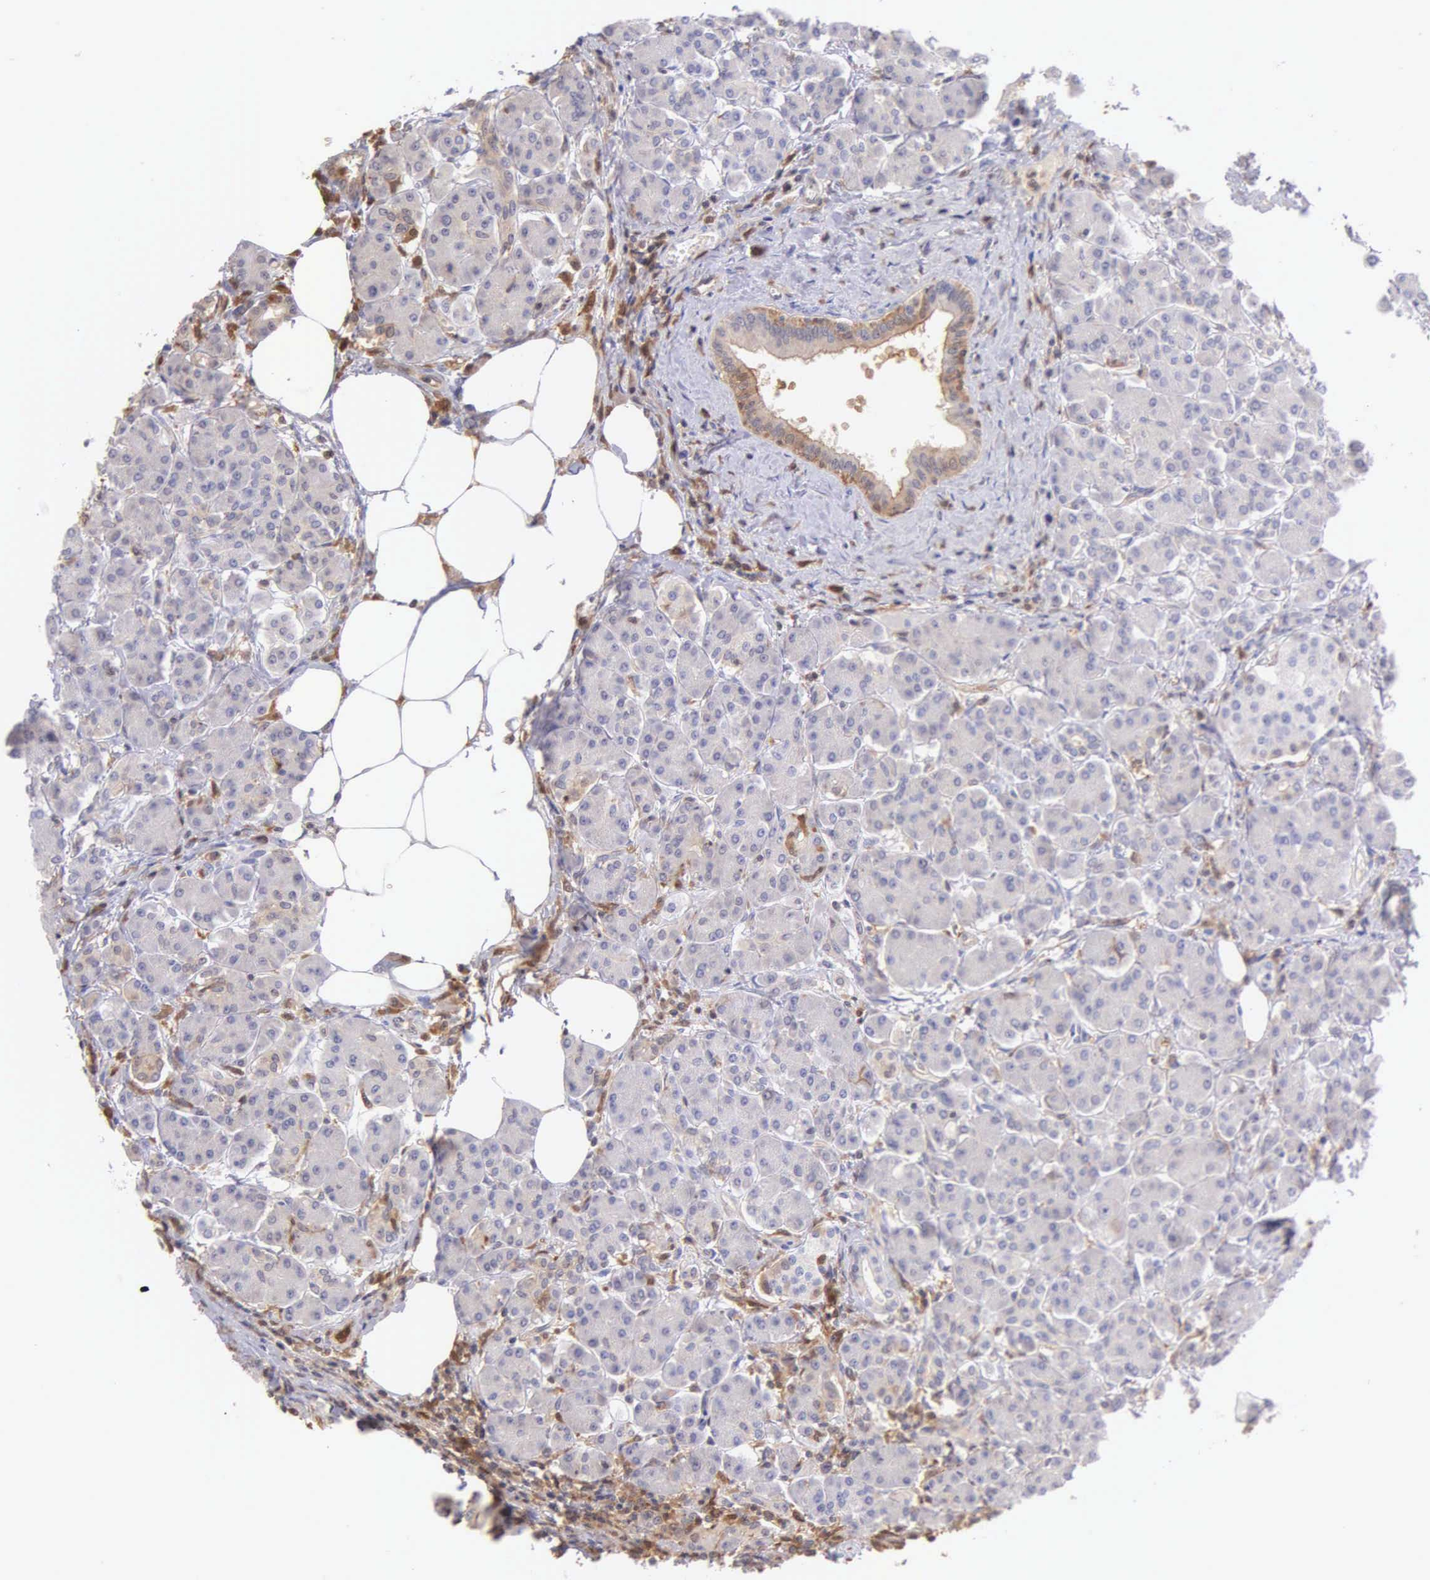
{"staining": {"intensity": "weak", "quantity": ">75%", "location": "cytoplasmic/membranous"}, "tissue": "pancreas", "cell_type": "Exocrine glandular cells", "image_type": "normal", "snomed": [{"axis": "morphology", "description": "Normal tissue, NOS"}, {"axis": "topography", "description": "Pancreas"}], "caption": "The immunohistochemical stain labels weak cytoplasmic/membranous positivity in exocrine glandular cells of normal pancreas.", "gene": "BID", "patient": {"sex": "female", "age": 73}}